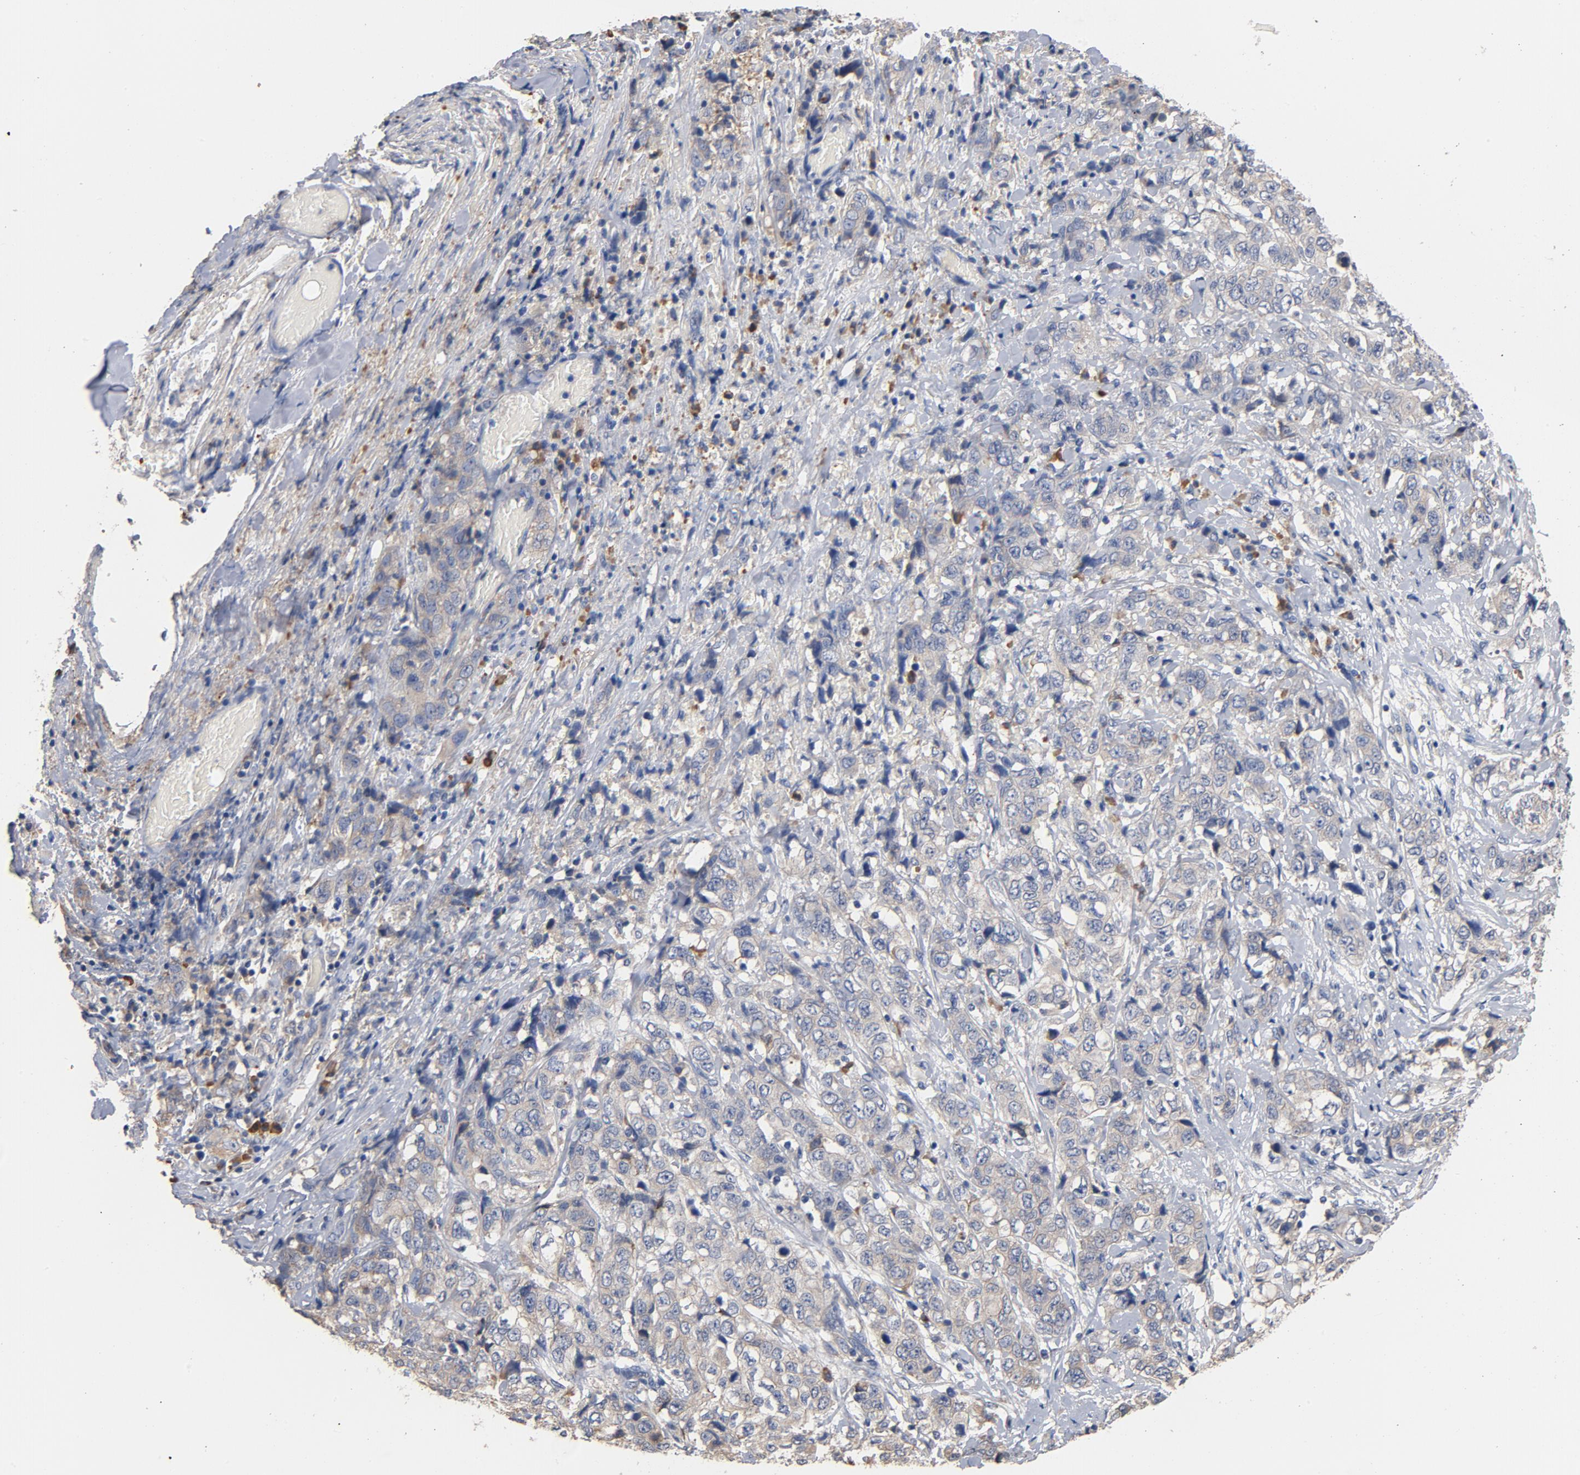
{"staining": {"intensity": "weak", "quantity": "<25%", "location": "cytoplasmic/membranous"}, "tissue": "stomach cancer", "cell_type": "Tumor cells", "image_type": "cancer", "snomed": [{"axis": "morphology", "description": "Adenocarcinoma, NOS"}, {"axis": "topography", "description": "Stomach"}], "caption": "A high-resolution histopathology image shows immunohistochemistry staining of stomach adenocarcinoma, which shows no significant positivity in tumor cells.", "gene": "TLR4", "patient": {"sex": "male", "age": 48}}